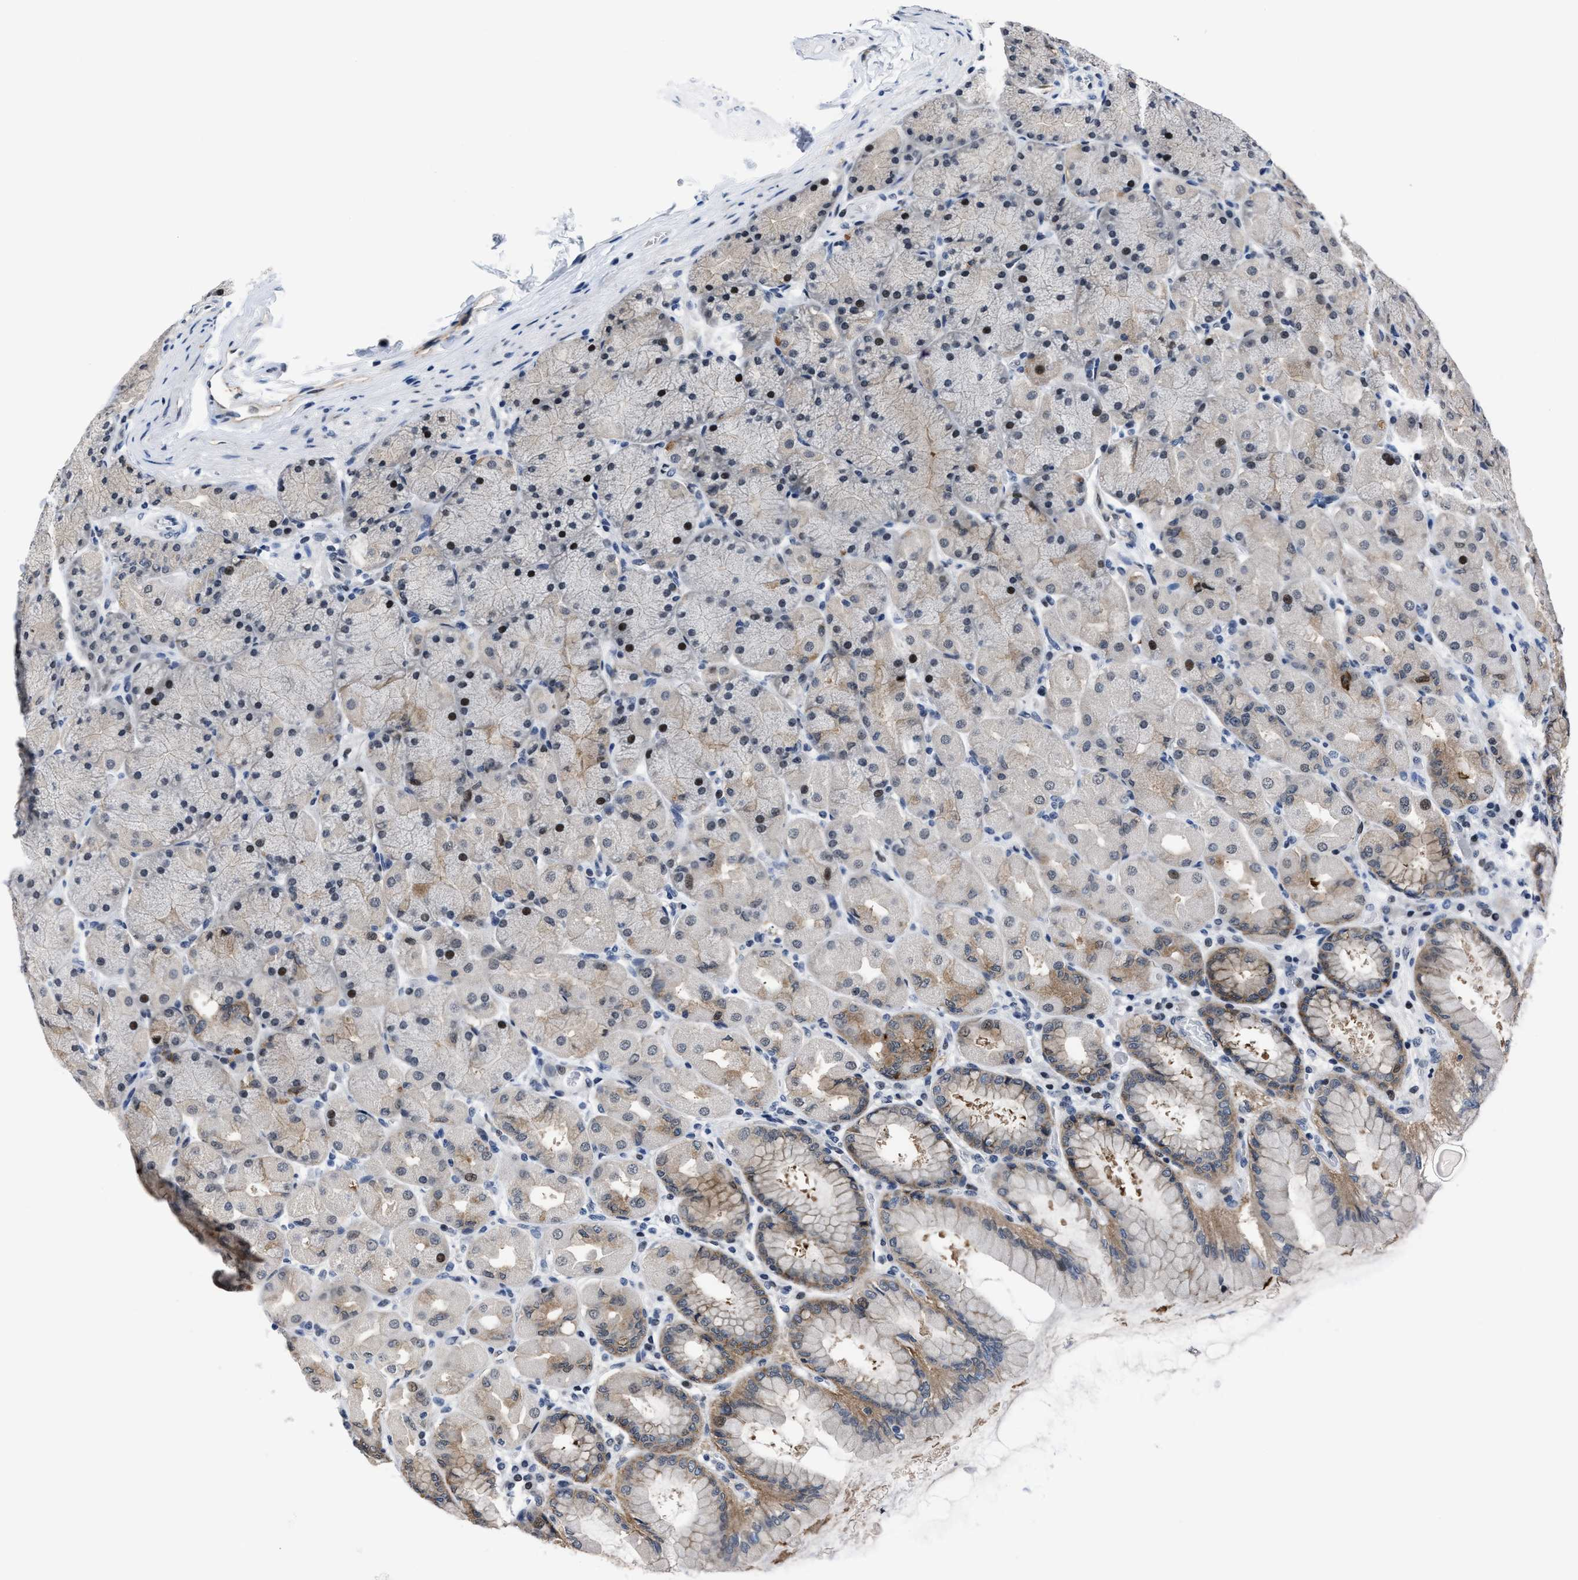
{"staining": {"intensity": "moderate", "quantity": "25%-75%", "location": "cytoplasmic/membranous"}, "tissue": "stomach", "cell_type": "Glandular cells", "image_type": "normal", "snomed": [{"axis": "morphology", "description": "Normal tissue, NOS"}, {"axis": "topography", "description": "Stomach, upper"}], "caption": "The micrograph exhibits a brown stain indicating the presence of a protein in the cytoplasmic/membranous of glandular cells in stomach. The staining was performed using DAB to visualize the protein expression in brown, while the nuclei were stained in blue with hematoxylin (Magnification: 20x).", "gene": "MARCKSL1", "patient": {"sex": "female", "age": 56}}